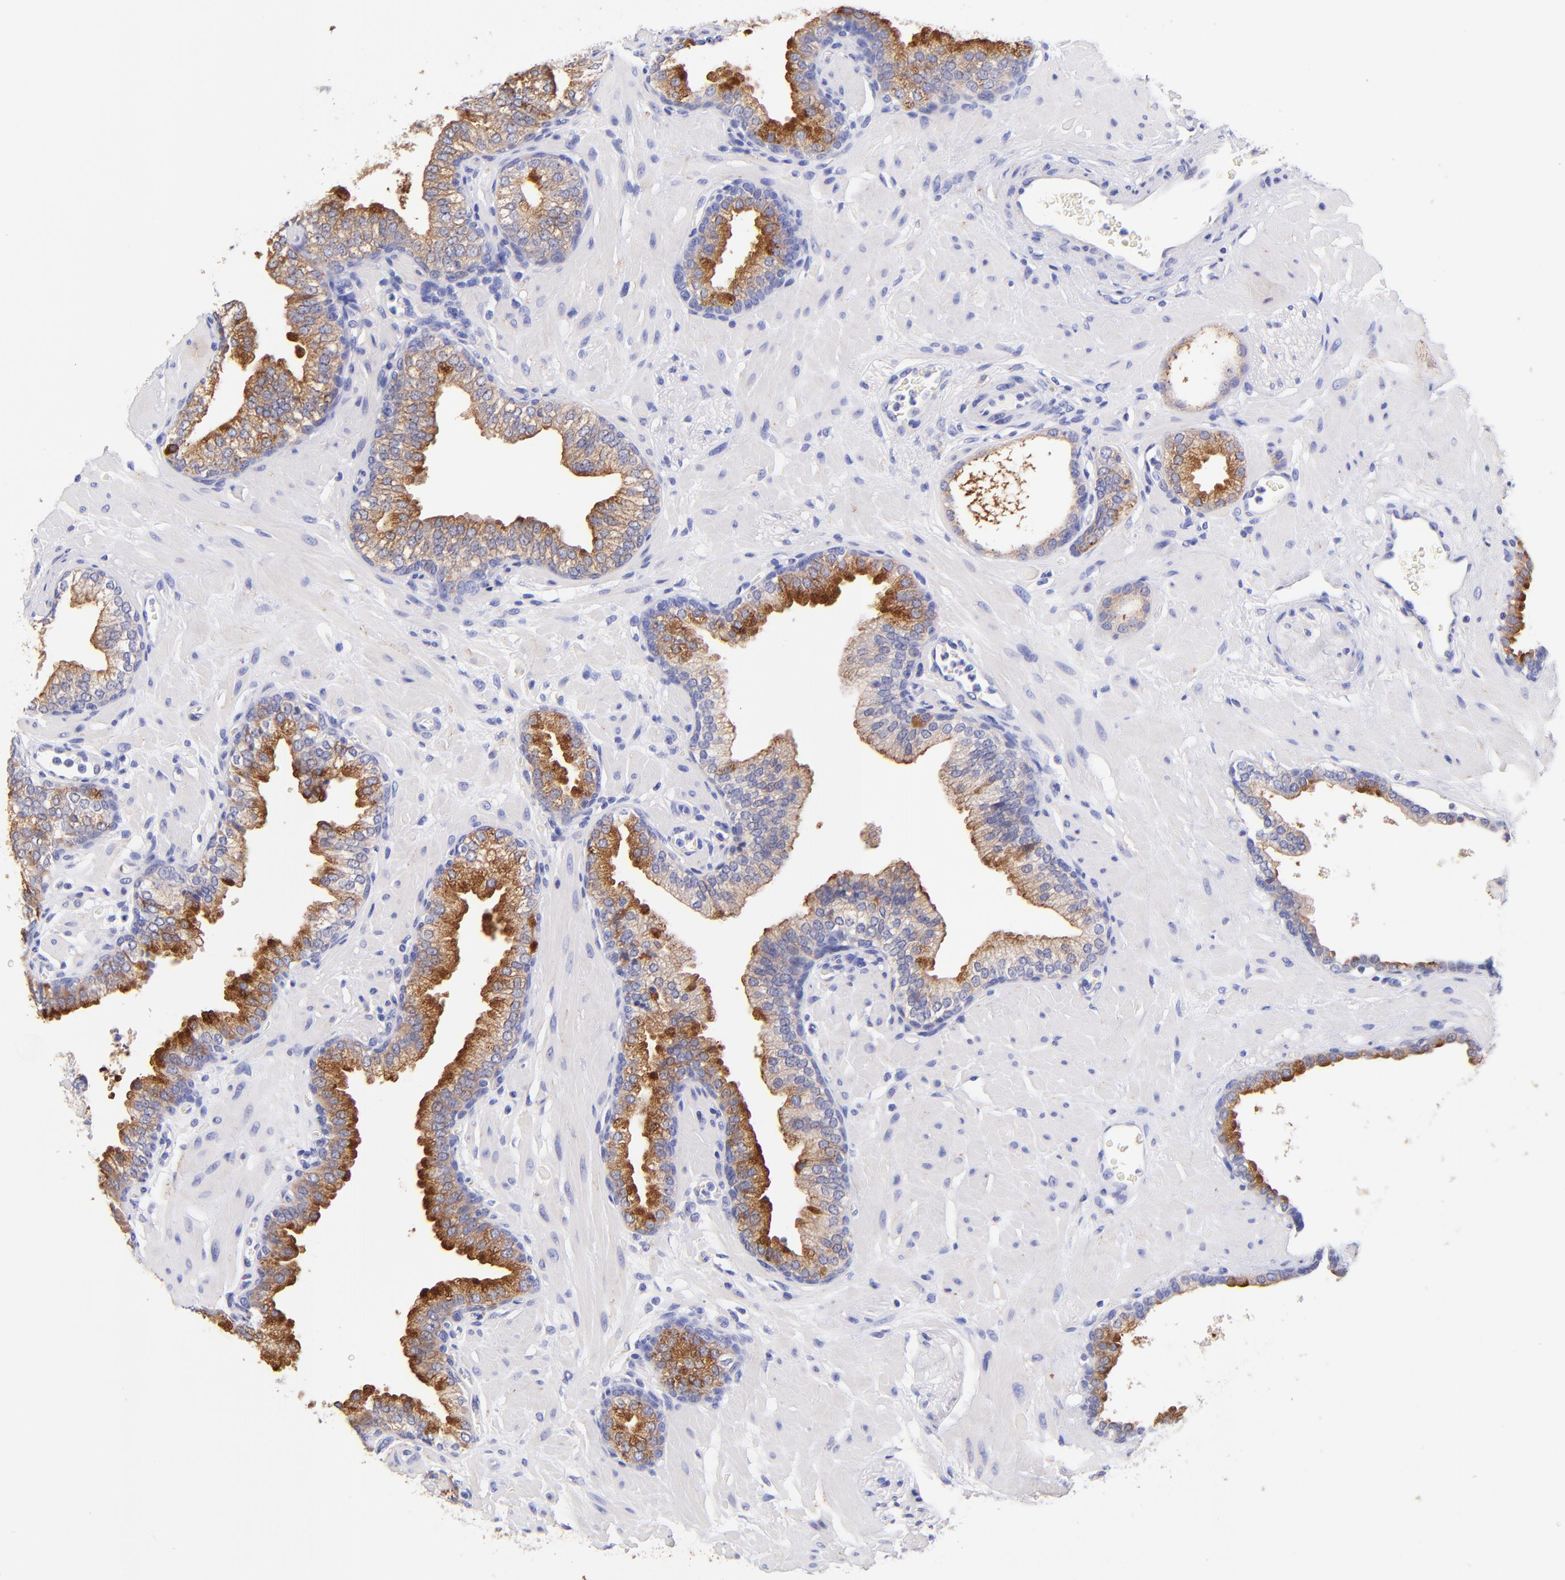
{"staining": {"intensity": "strong", "quantity": ">75%", "location": "cytoplasmic/membranous"}, "tissue": "prostate", "cell_type": "Glandular cells", "image_type": "normal", "snomed": [{"axis": "morphology", "description": "Normal tissue, NOS"}, {"axis": "topography", "description": "Prostate"}], "caption": "This histopathology image exhibits benign prostate stained with immunohistochemistry to label a protein in brown. The cytoplasmic/membranous of glandular cells show strong positivity for the protein. Nuclei are counter-stained blue.", "gene": "RAB3B", "patient": {"sex": "male", "age": 60}}